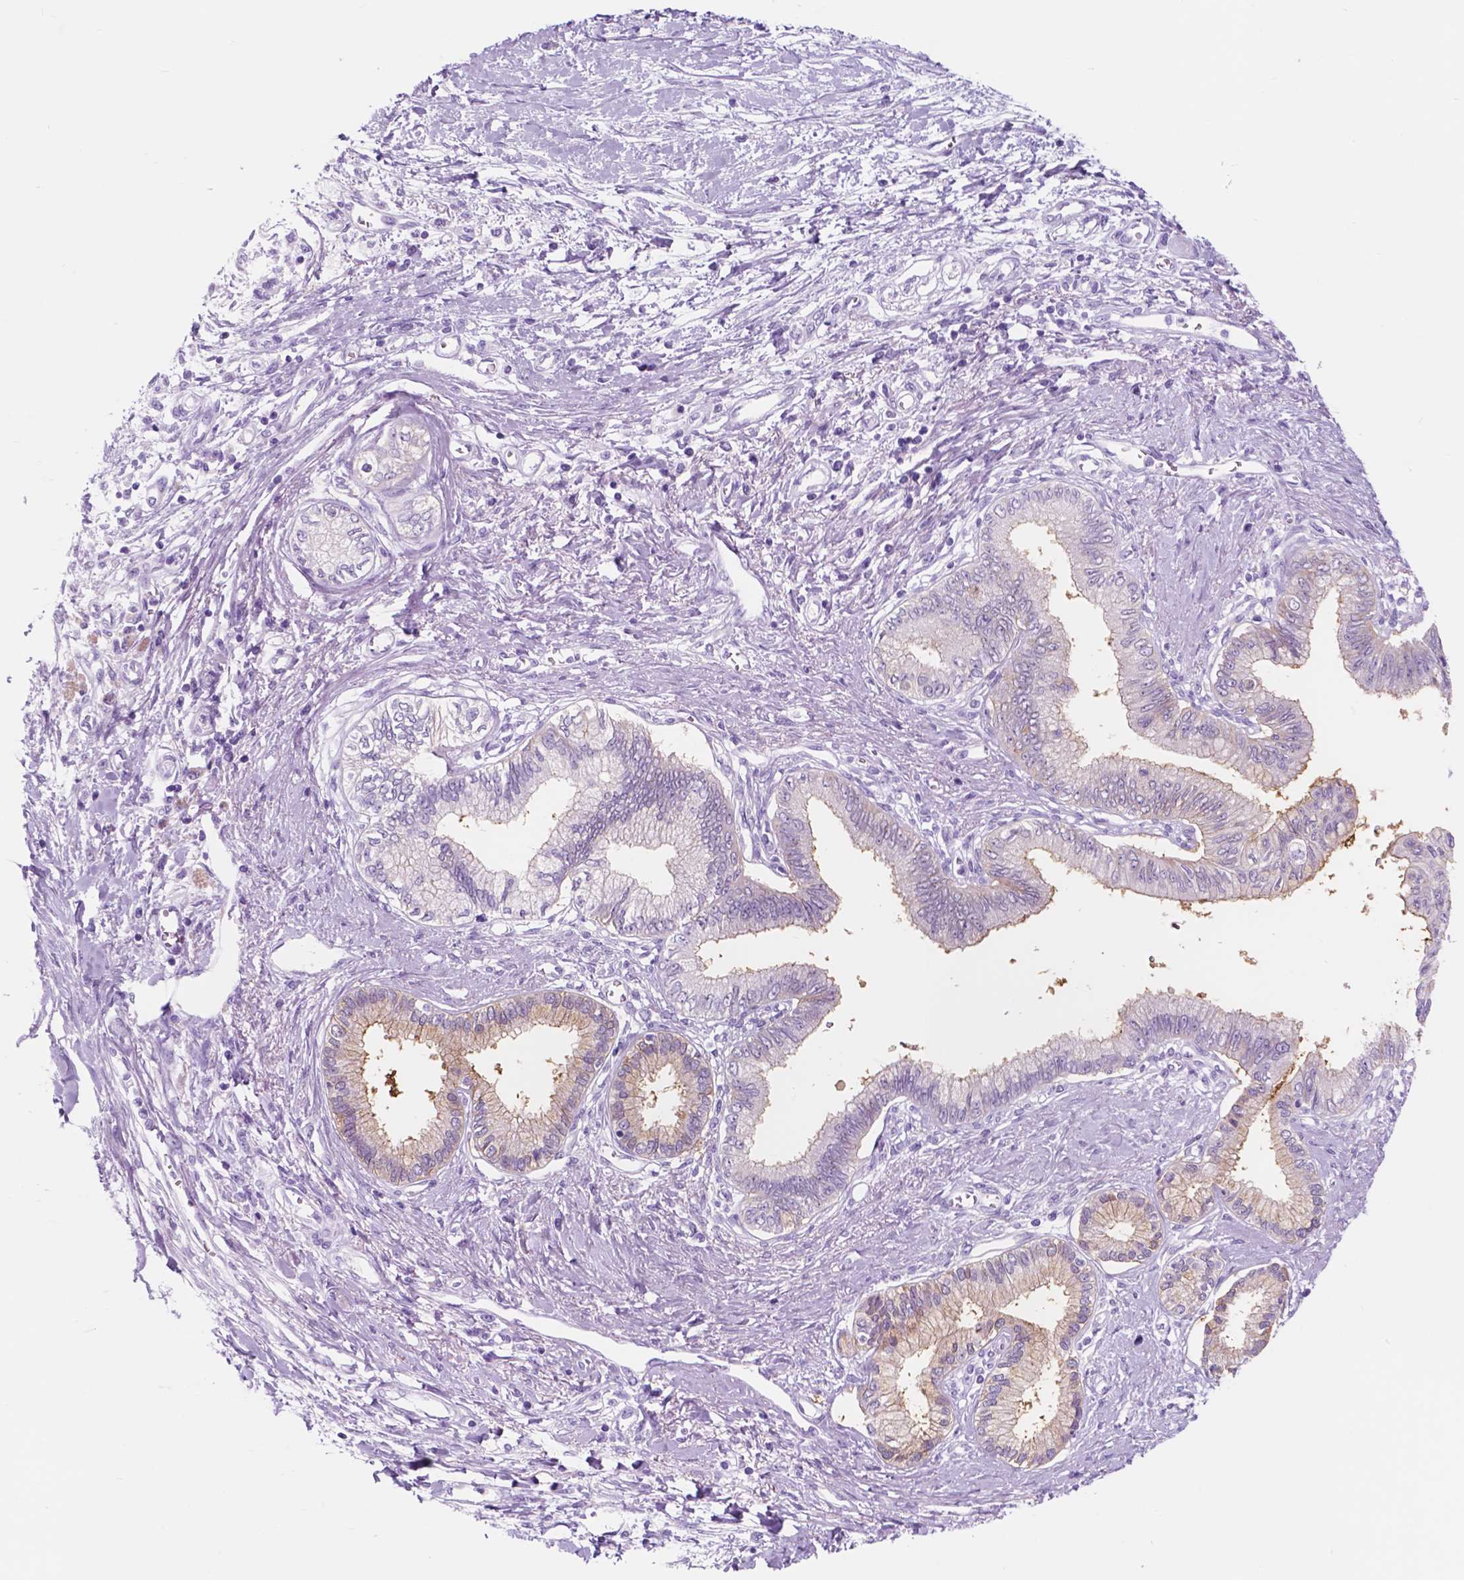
{"staining": {"intensity": "weak", "quantity": "<25%", "location": "cytoplasmic/membranous"}, "tissue": "pancreatic cancer", "cell_type": "Tumor cells", "image_type": "cancer", "snomed": [{"axis": "morphology", "description": "Adenocarcinoma, NOS"}, {"axis": "topography", "description": "Pancreas"}], "caption": "This is an immunohistochemistry photomicrograph of pancreatic cancer (adenocarcinoma). There is no positivity in tumor cells.", "gene": "CUZD1", "patient": {"sex": "female", "age": 77}}